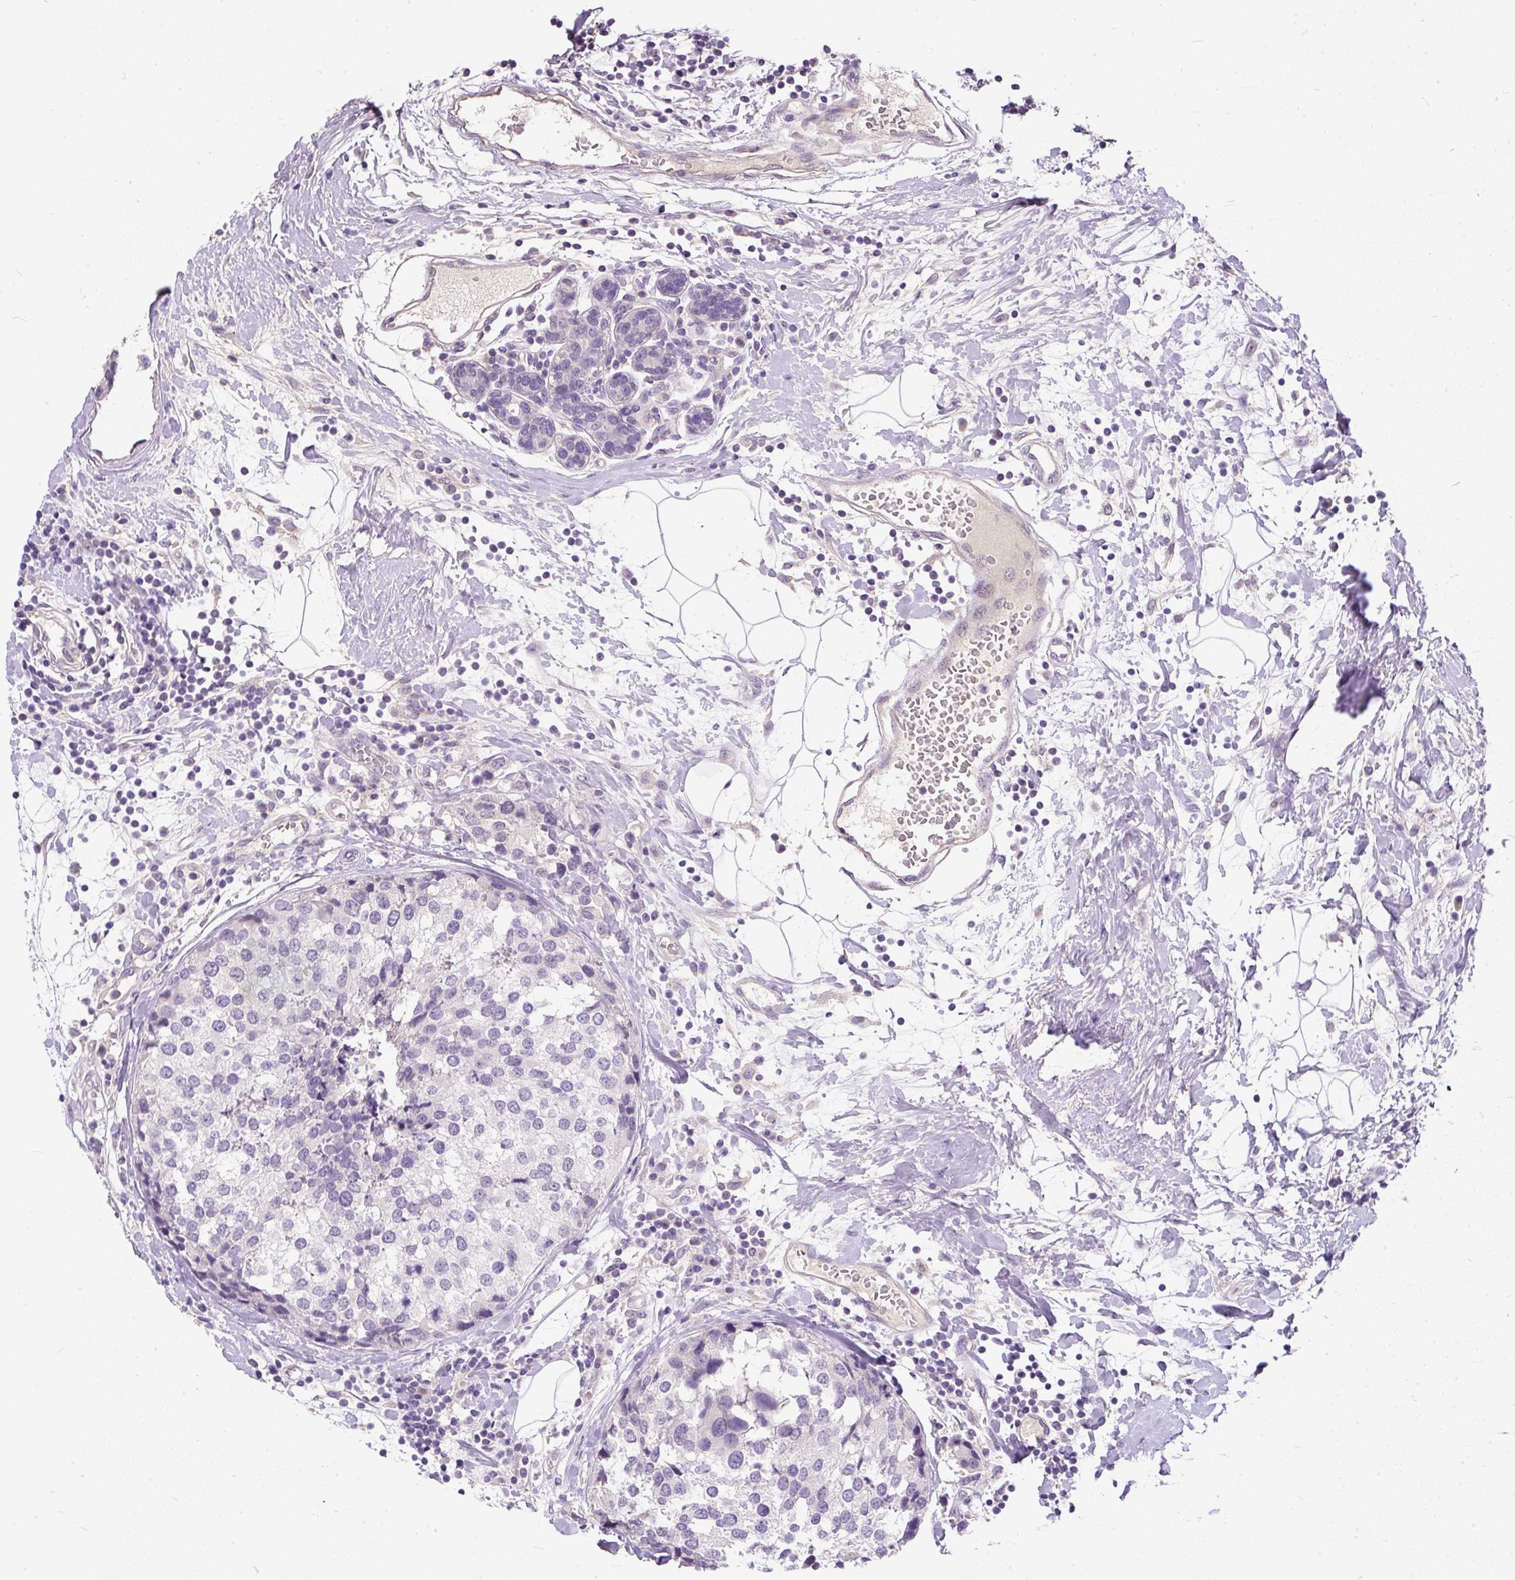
{"staining": {"intensity": "negative", "quantity": "none", "location": "none"}, "tissue": "breast cancer", "cell_type": "Tumor cells", "image_type": "cancer", "snomed": [{"axis": "morphology", "description": "Lobular carcinoma"}, {"axis": "topography", "description": "Breast"}], "caption": "Lobular carcinoma (breast) stained for a protein using immunohistochemistry displays no expression tumor cells.", "gene": "KRTAP20-3", "patient": {"sex": "female", "age": 59}}